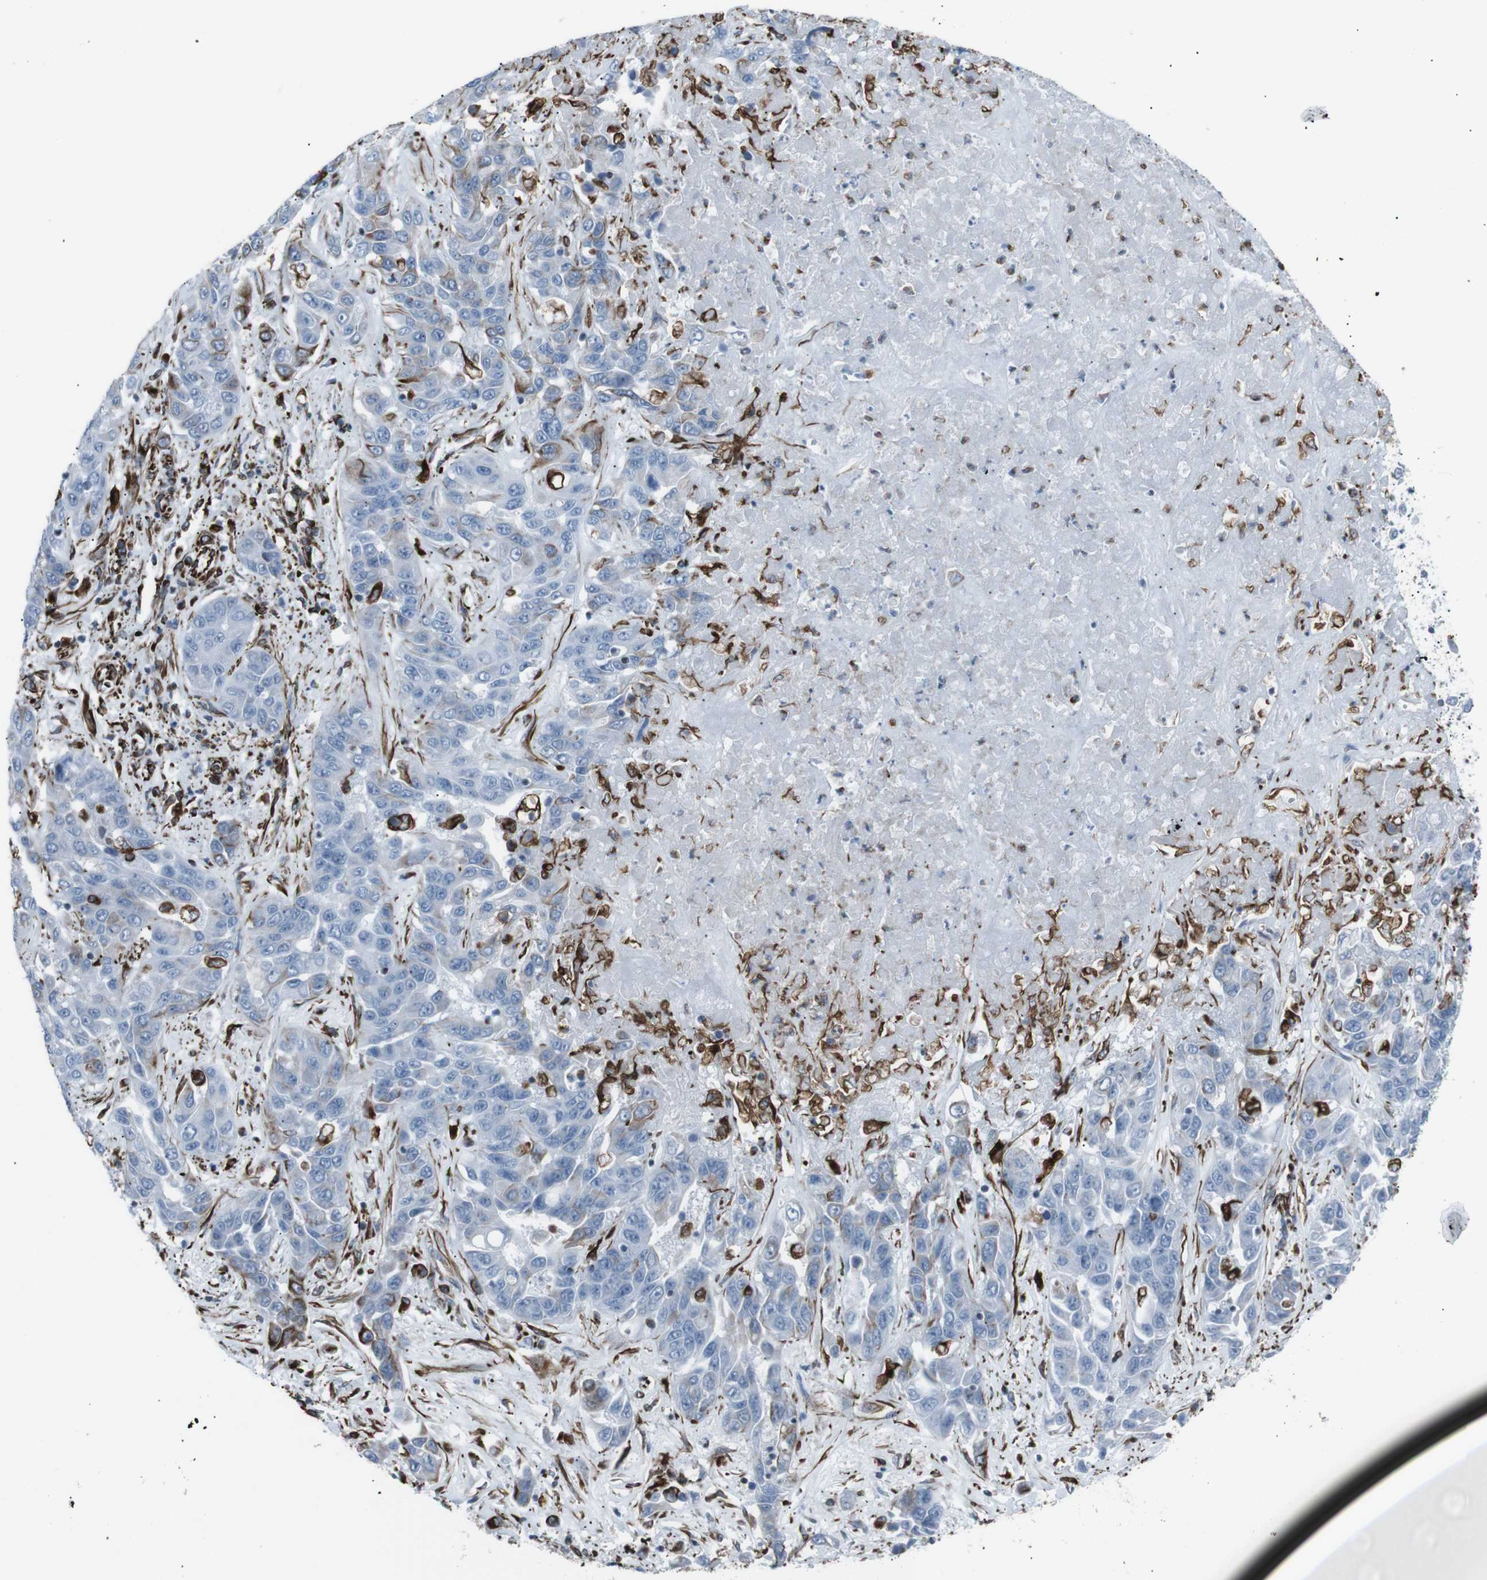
{"staining": {"intensity": "negative", "quantity": "none", "location": "none"}, "tissue": "liver cancer", "cell_type": "Tumor cells", "image_type": "cancer", "snomed": [{"axis": "morphology", "description": "Cholangiocarcinoma"}, {"axis": "topography", "description": "Liver"}], "caption": "Immunohistochemistry micrograph of neoplastic tissue: human liver cholangiocarcinoma stained with DAB shows no significant protein staining in tumor cells. (DAB immunohistochemistry (IHC), high magnification).", "gene": "ZDHHC6", "patient": {"sex": "female", "age": 52}}